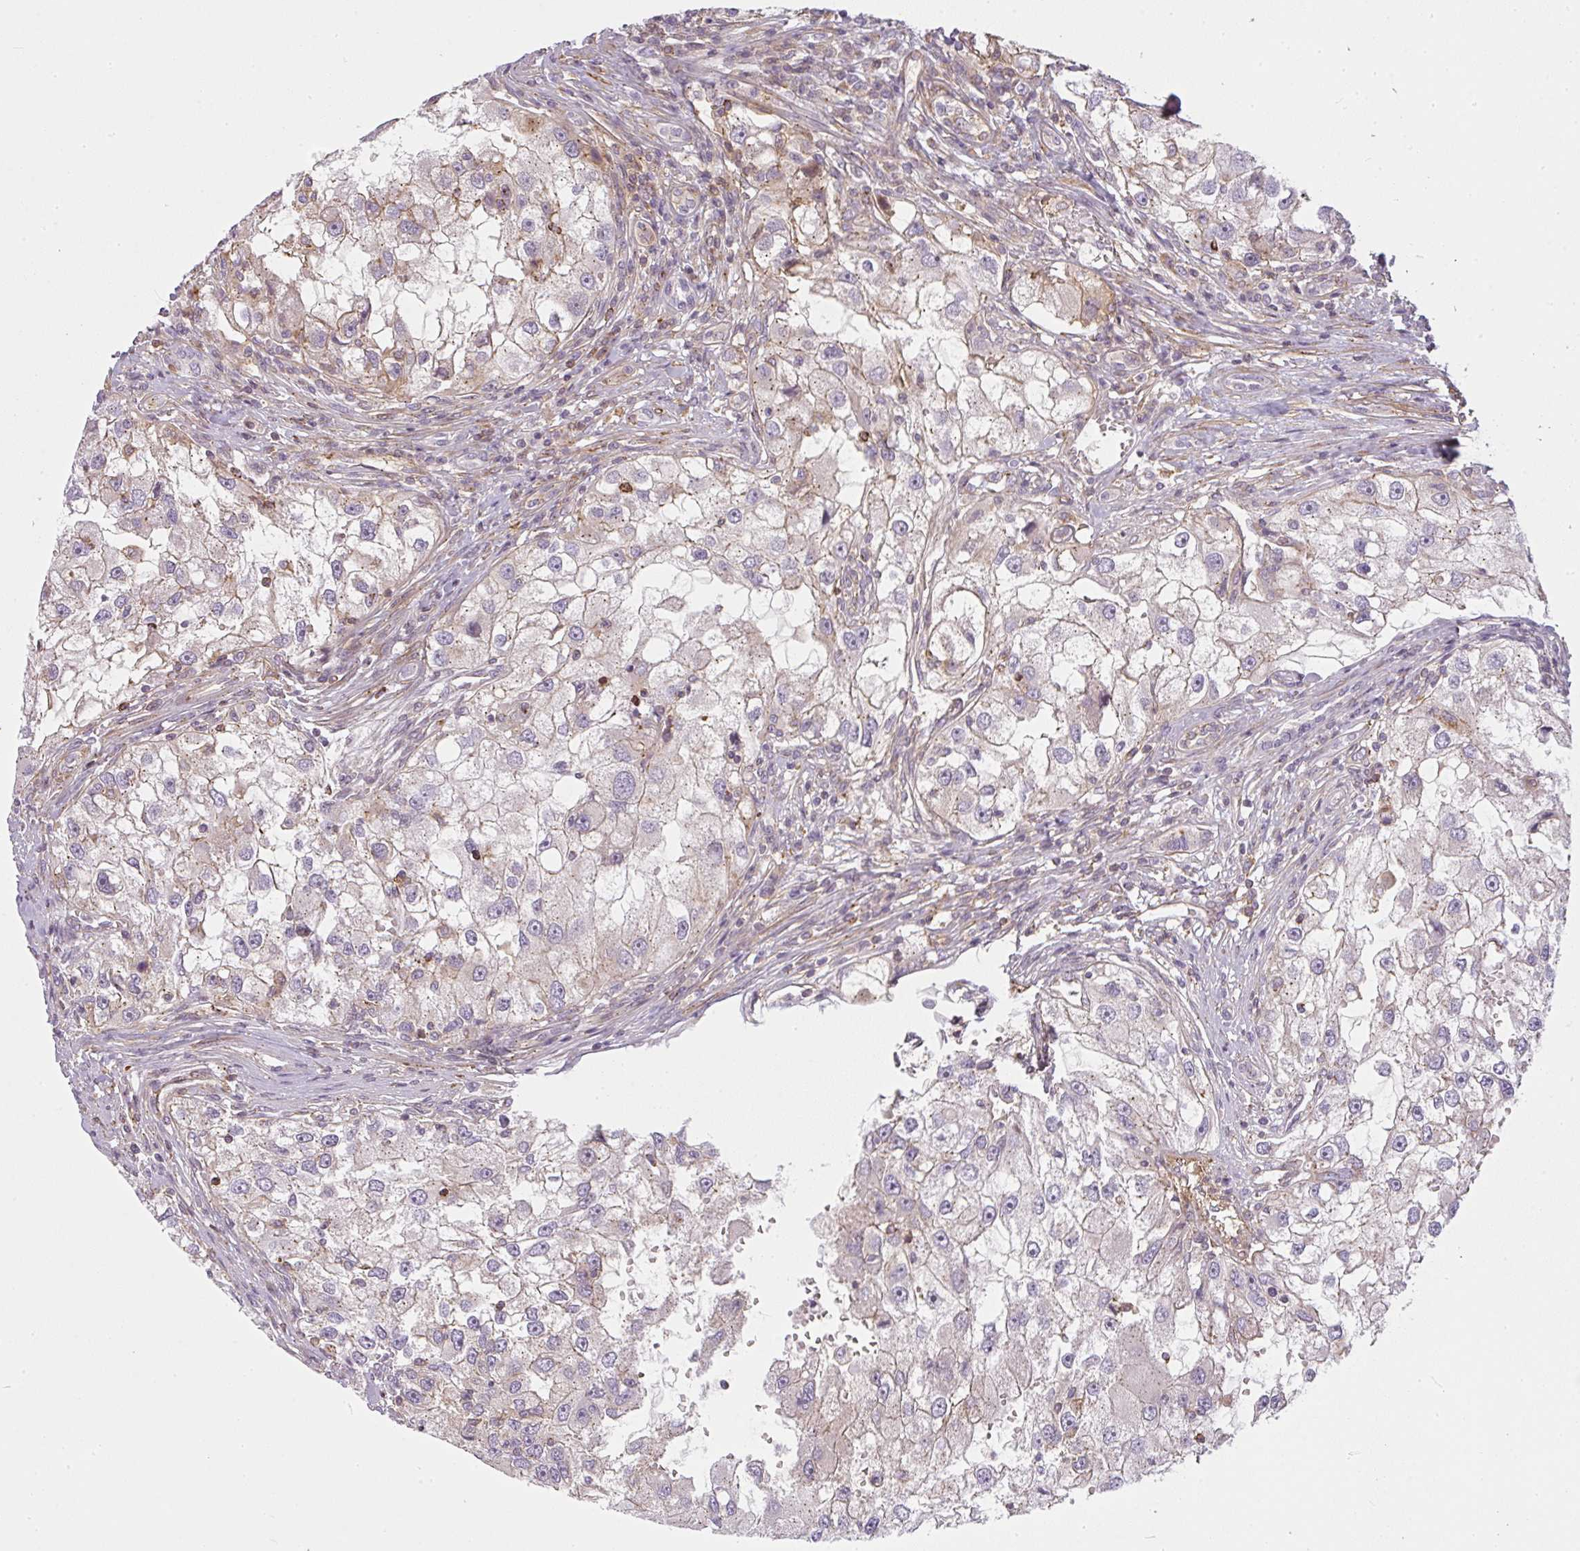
{"staining": {"intensity": "weak", "quantity": "<25%", "location": "cytoplasmic/membranous"}, "tissue": "renal cancer", "cell_type": "Tumor cells", "image_type": "cancer", "snomed": [{"axis": "morphology", "description": "Adenocarcinoma, NOS"}, {"axis": "topography", "description": "Kidney"}], "caption": "IHC of human adenocarcinoma (renal) exhibits no expression in tumor cells.", "gene": "SULF1", "patient": {"sex": "male", "age": 63}}